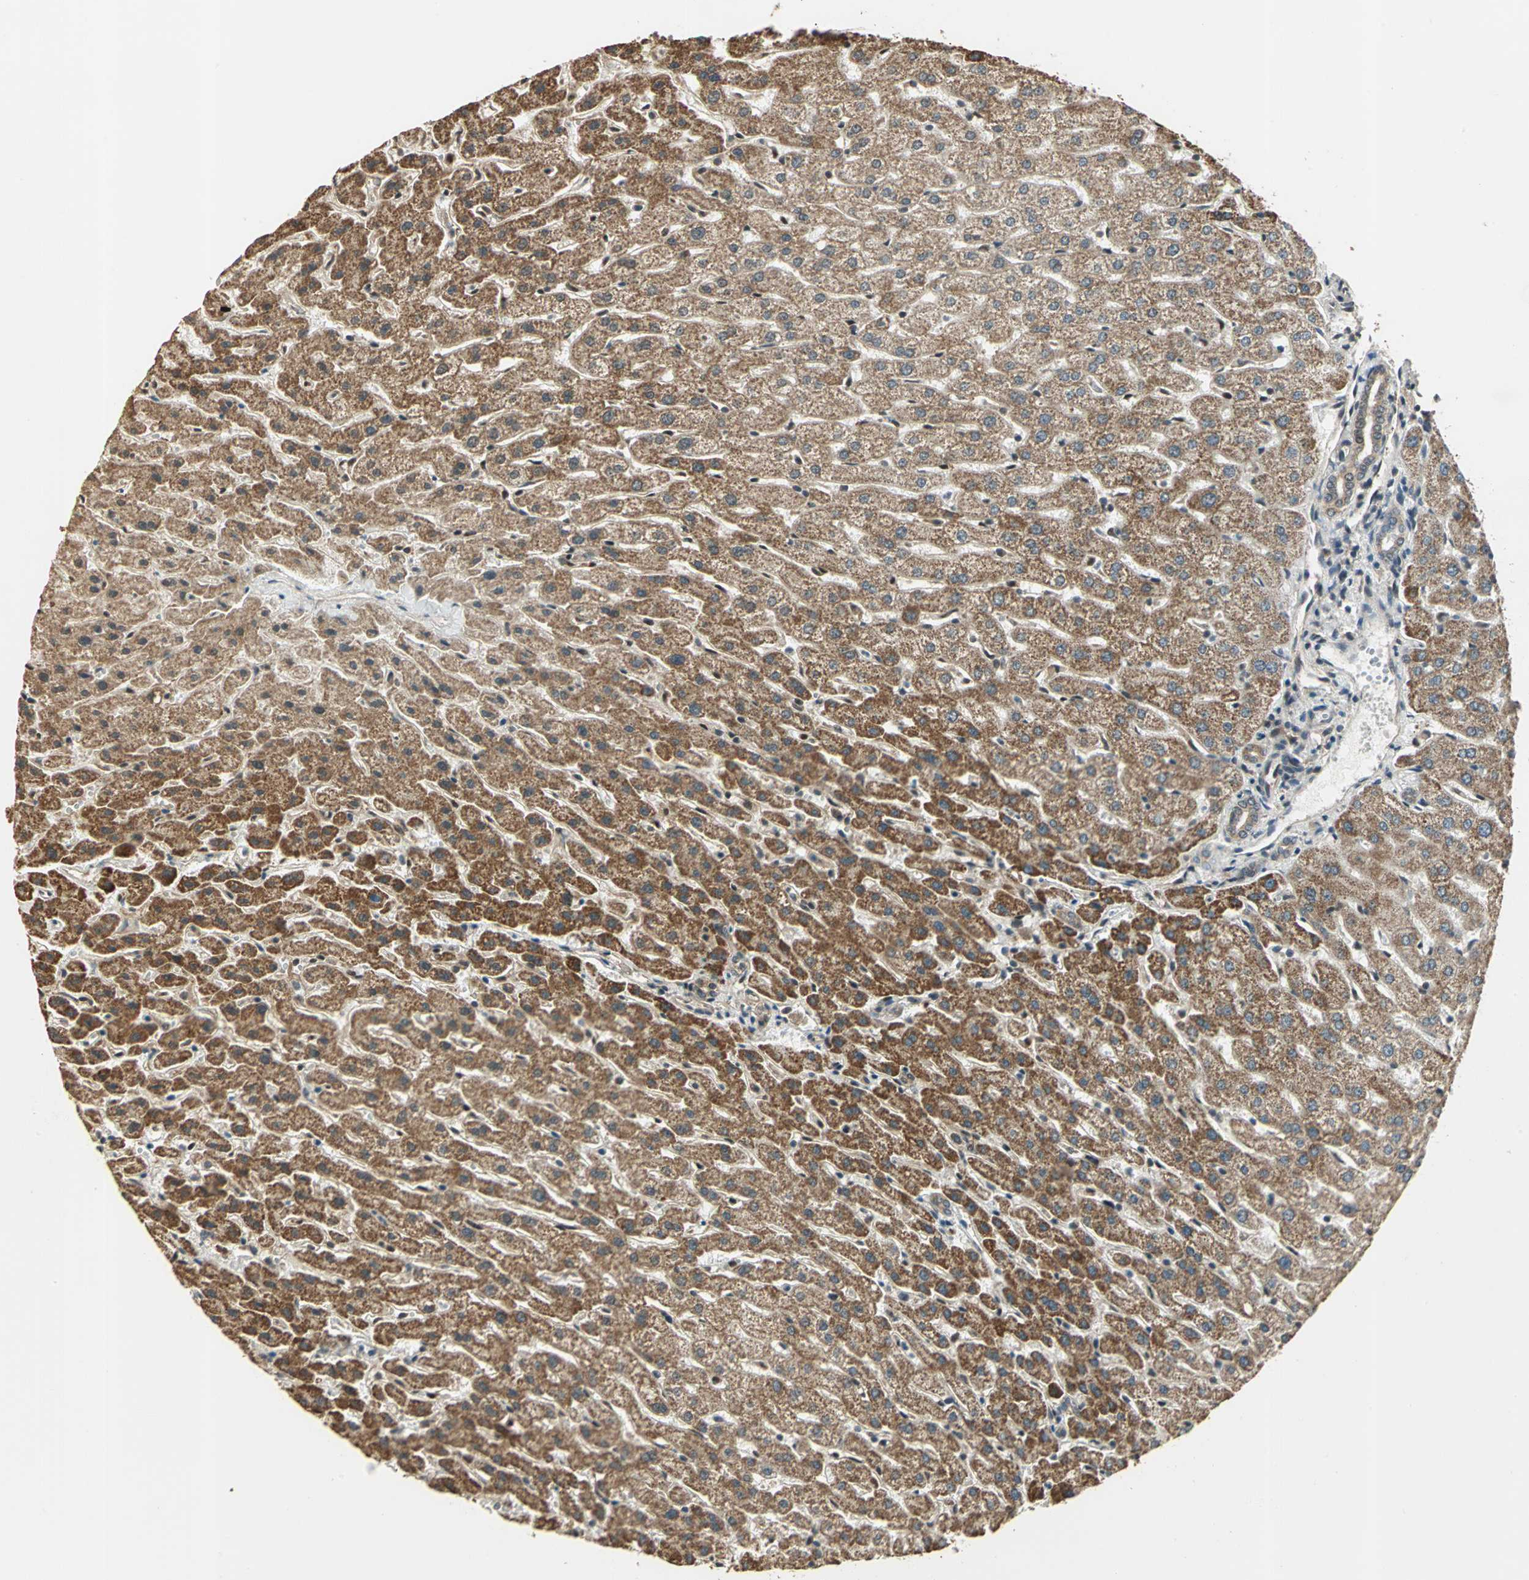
{"staining": {"intensity": "weak", "quantity": ">75%", "location": "cytoplasmic/membranous"}, "tissue": "liver", "cell_type": "Cholangiocytes", "image_type": "normal", "snomed": [{"axis": "morphology", "description": "Normal tissue, NOS"}, {"axis": "morphology", "description": "Fibrosis, NOS"}, {"axis": "topography", "description": "Liver"}], "caption": "This micrograph exhibits normal liver stained with IHC to label a protein in brown. The cytoplasmic/membranous of cholangiocytes show weak positivity for the protein. Nuclei are counter-stained blue.", "gene": "PSMC3", "patient": {"sex": "female", "age": 29}}